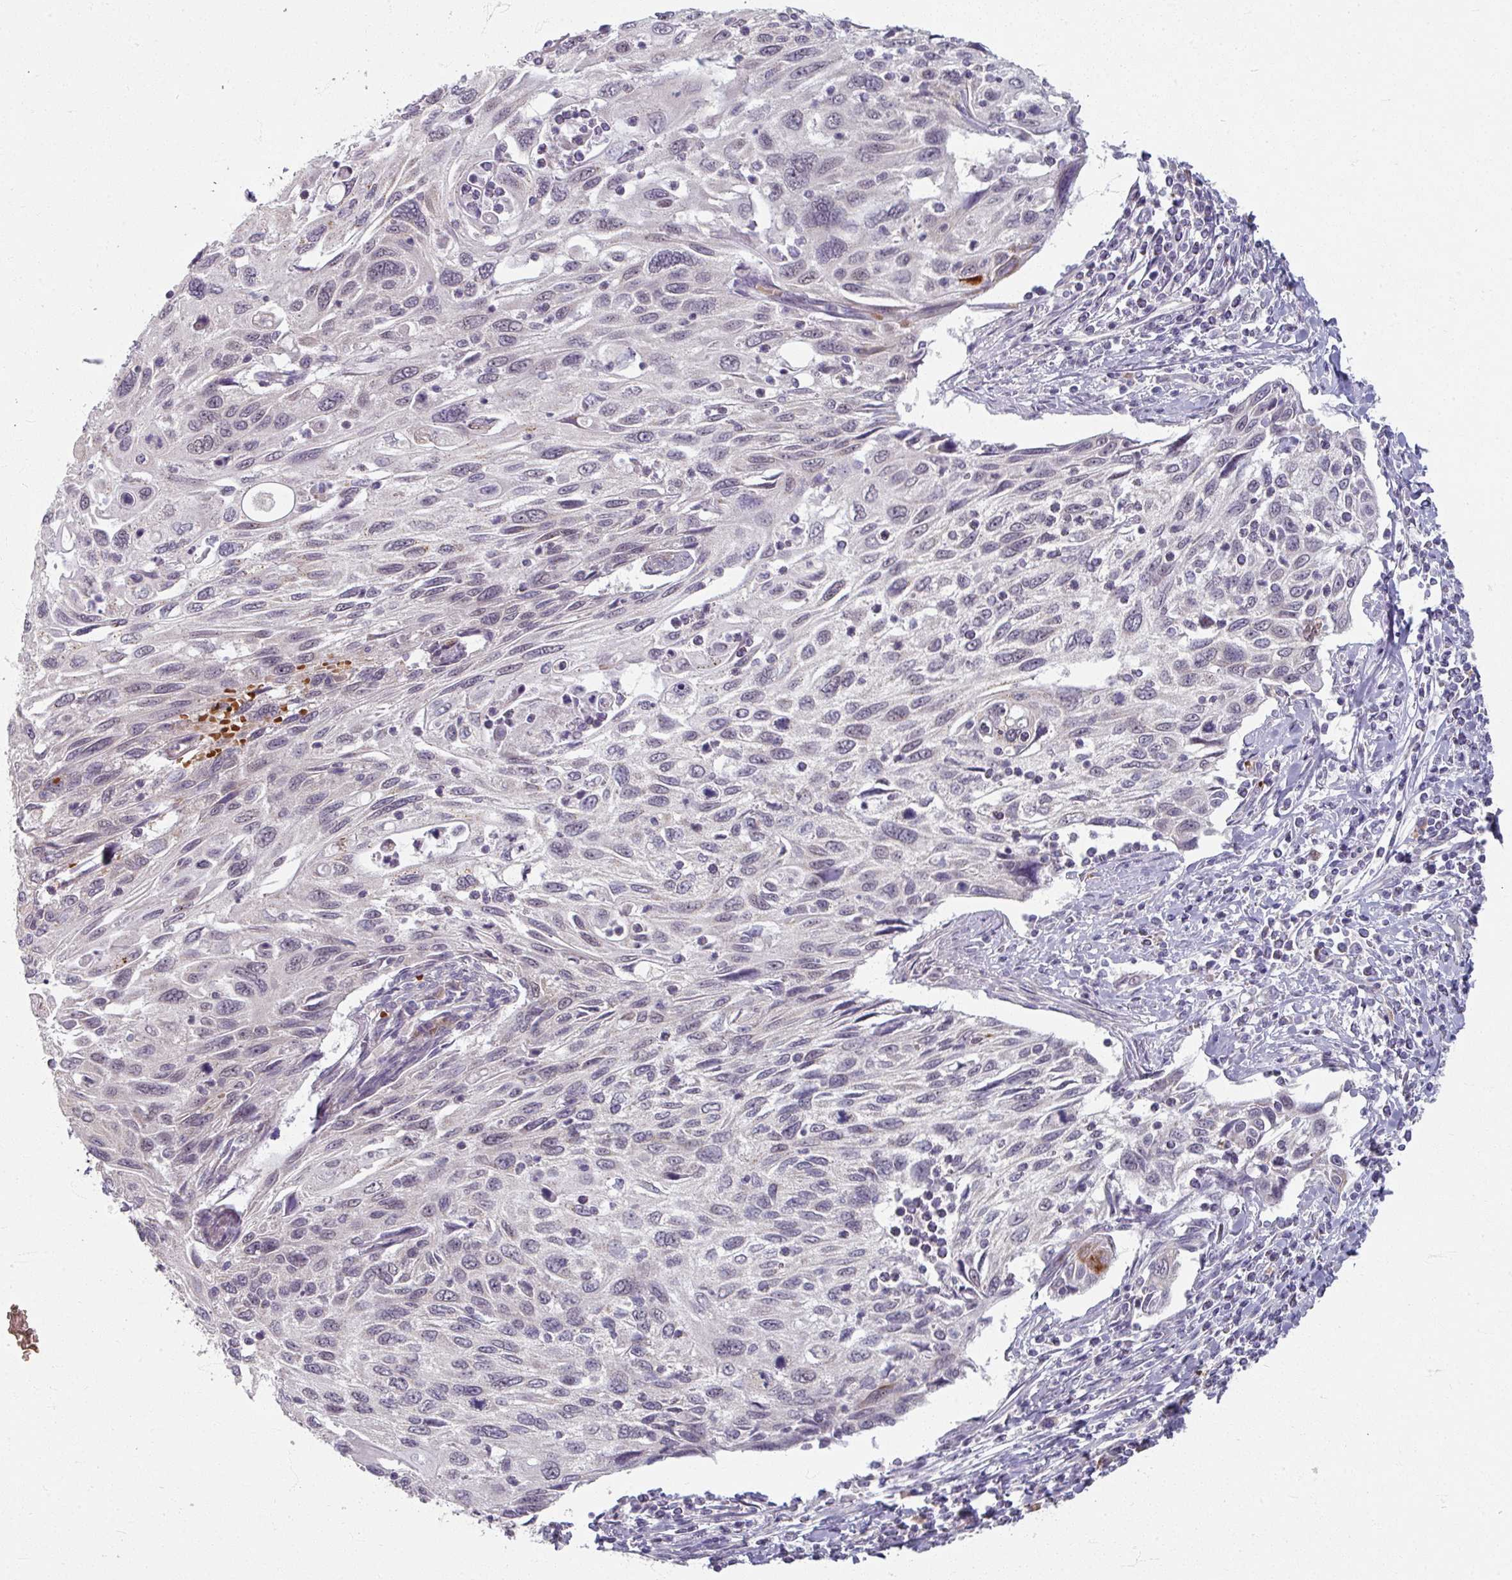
{"staining": {"intensity": "negative", "quantity": "none", "location": "none"}, "tissue": "cervical cancer", "cell_type": "Tumor cells", "image_type": "cancer", "snomed": [{"axis": "morphology", "description": "Squamous cell carcinoma, NOS"}, {"axis": "topography", "description": "Cervix"}], "caption": "An IHC image of squamous cell carcinoma (cervical) is shown. There is no staining in tumor cells of squamous cell carcinoma (cervical).", "gene": "KMT5C", "patient": {"sex": "female", "age": 70}}